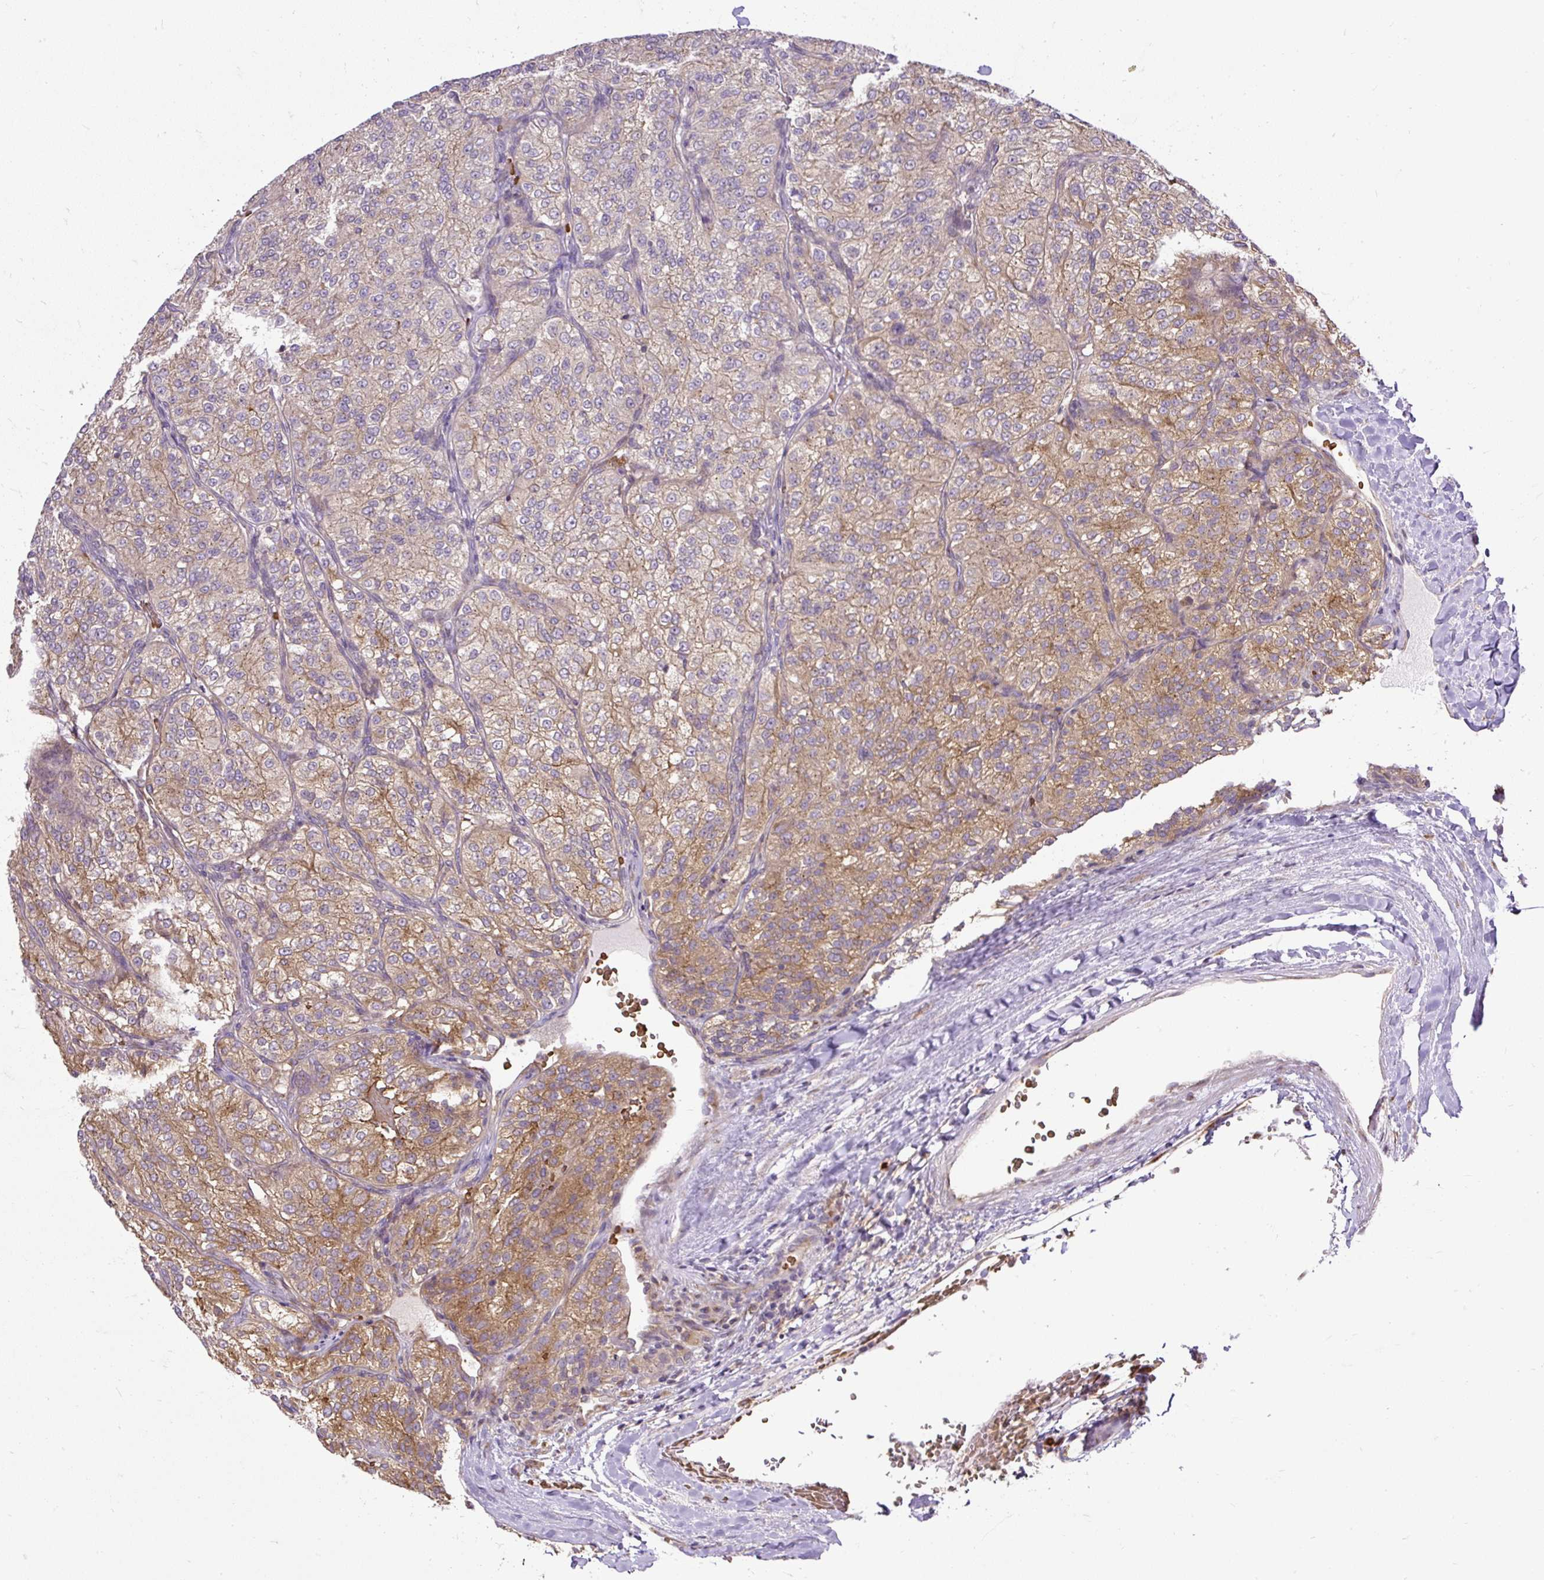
{"staining": {"intensity": "moderate", "quantity": "25%-75%", "location": "cytoplasmic/membranous"}, "tissue": "renal cancer", "cell_type": "Tumor cells", "image_type": "cancer", "snomed": [{"axis": "morphology", "description": "Adenocarcinoma, NOS"}, {"axis": "topography", "description": "Kidney"}], "caption": "The immunohistochemical stain labels moderate cytoplasmic/membranous expression in tumor cells of renal adenocarcinoma tissue. Using DAB (brown) and hematoxylin (blue) stains, captured at high magnification using brightfield microscopy.", "gene": "SMC4", "patient": {"sex": "female", "age": 63}}